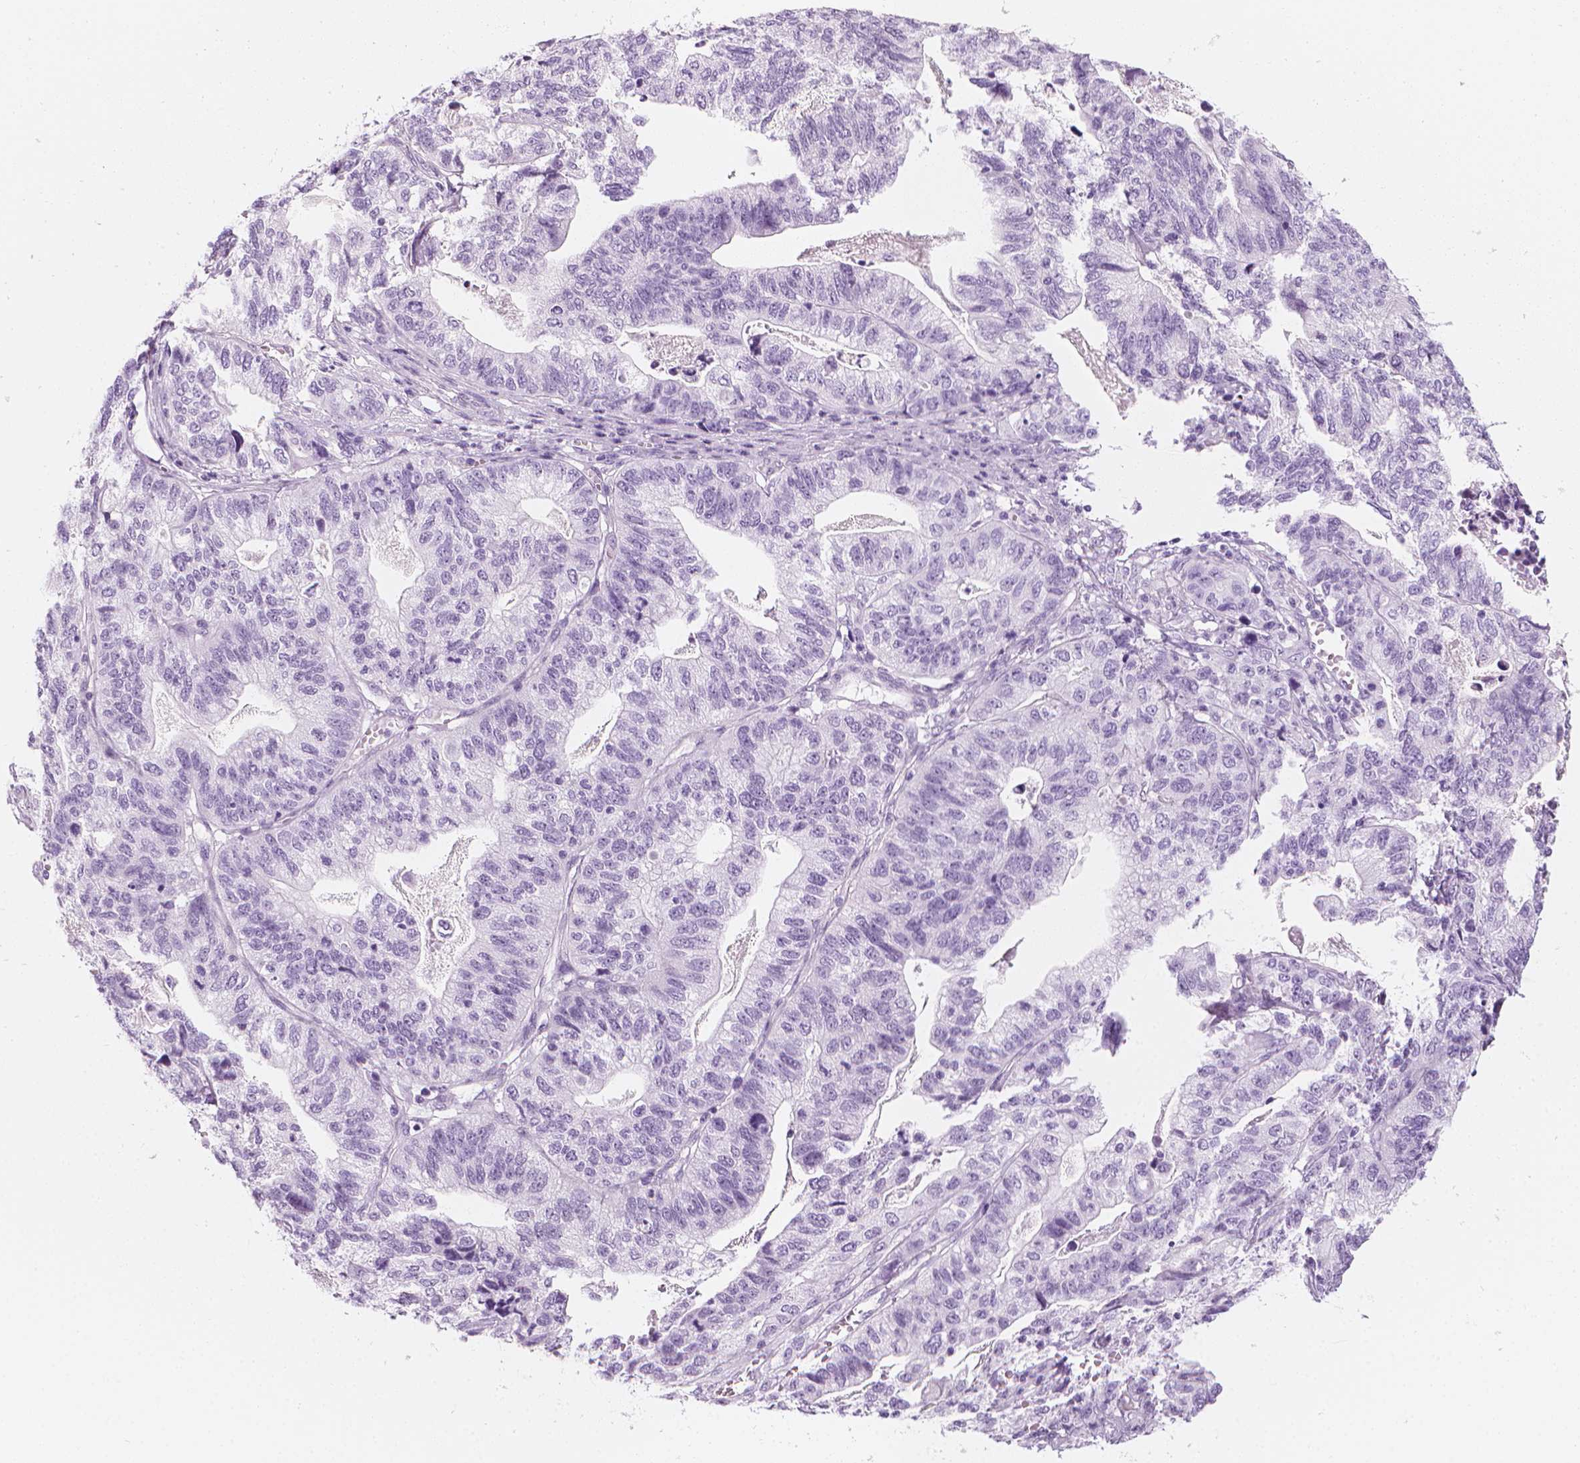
{"staining": {"intensity": "negative", "quantity": "none", "location": "none"}, "tissue": "stomach cancer", "cell_type": "Tumor cells", "image_type": "cancer", "snomed": [{"axis": "morphology", "description": "Adenocarcinoma, NOS"}, {"axis": "topography", "description": "Stomach, upper"}], "caption": "There is no significant expression in tumor cells of stomach cancer (adenocarcinoma).", "gene": "SCG3", "patient": {"sex": "female", "age": 67}}